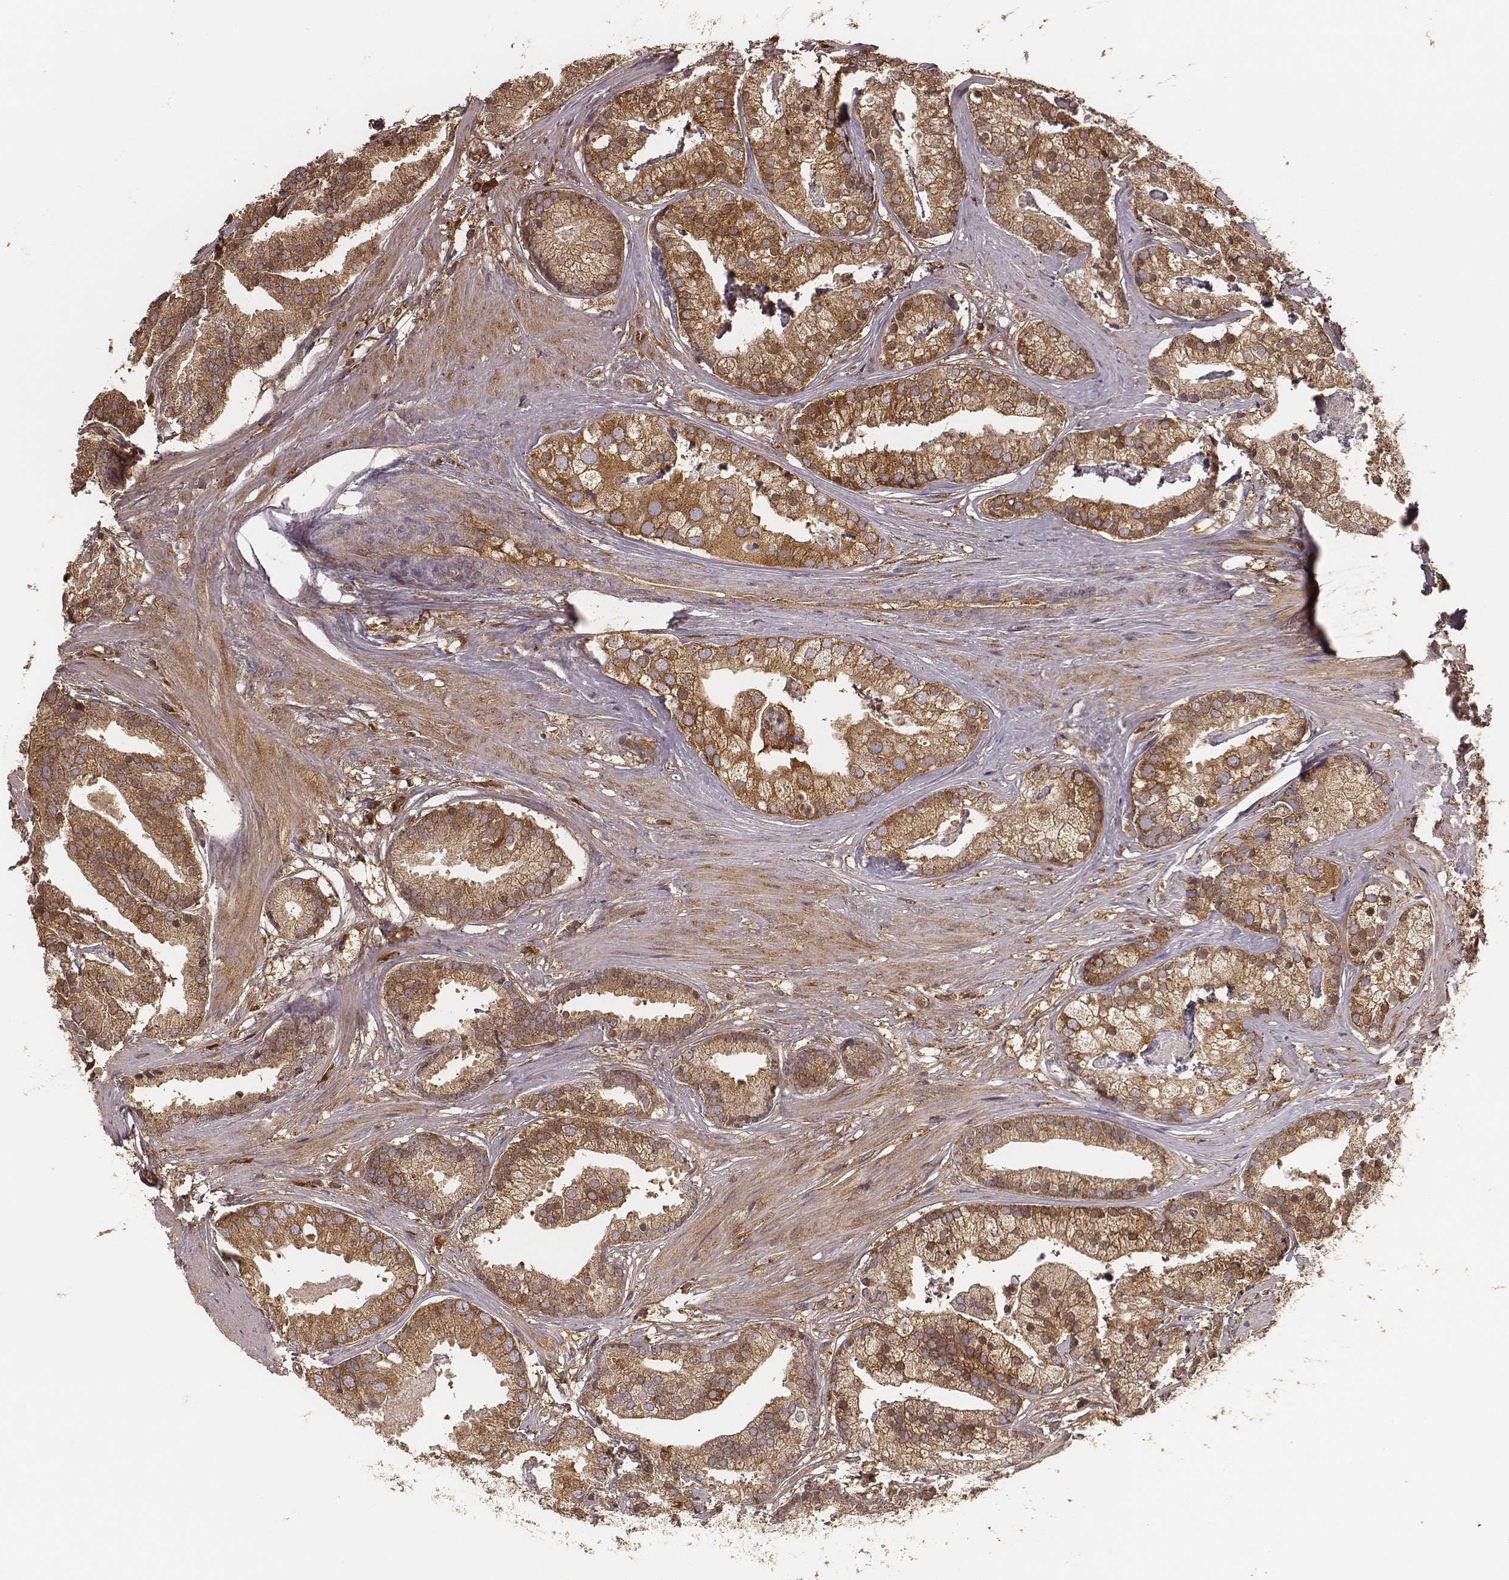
{"staining": {"intensity": "moderate", "quantity": ">75%", "location": "cytoplasmic/membranous"}, "tissue": "prostate cancer", "cell_type": "Tumor cells", "image_type": "cancer", "snomed": [{"axis": "morphology", "description": "Adenocarcinoma, NOS"}, {"axis": "topography", "description": "Prostate and seminal vesicle, NOS"}, {"axis": "topography", "description": "Prostate"}], "caption": "A brown stain labels moderate cytoplasmic/membranous staining of a protein in prostate adenocarcinoma tumor cells. (brown staining indicates protein expression, while blue staining denotes nuclei).", "gene": "CARS1", "patient": {"sex": "male", "age": 44}}